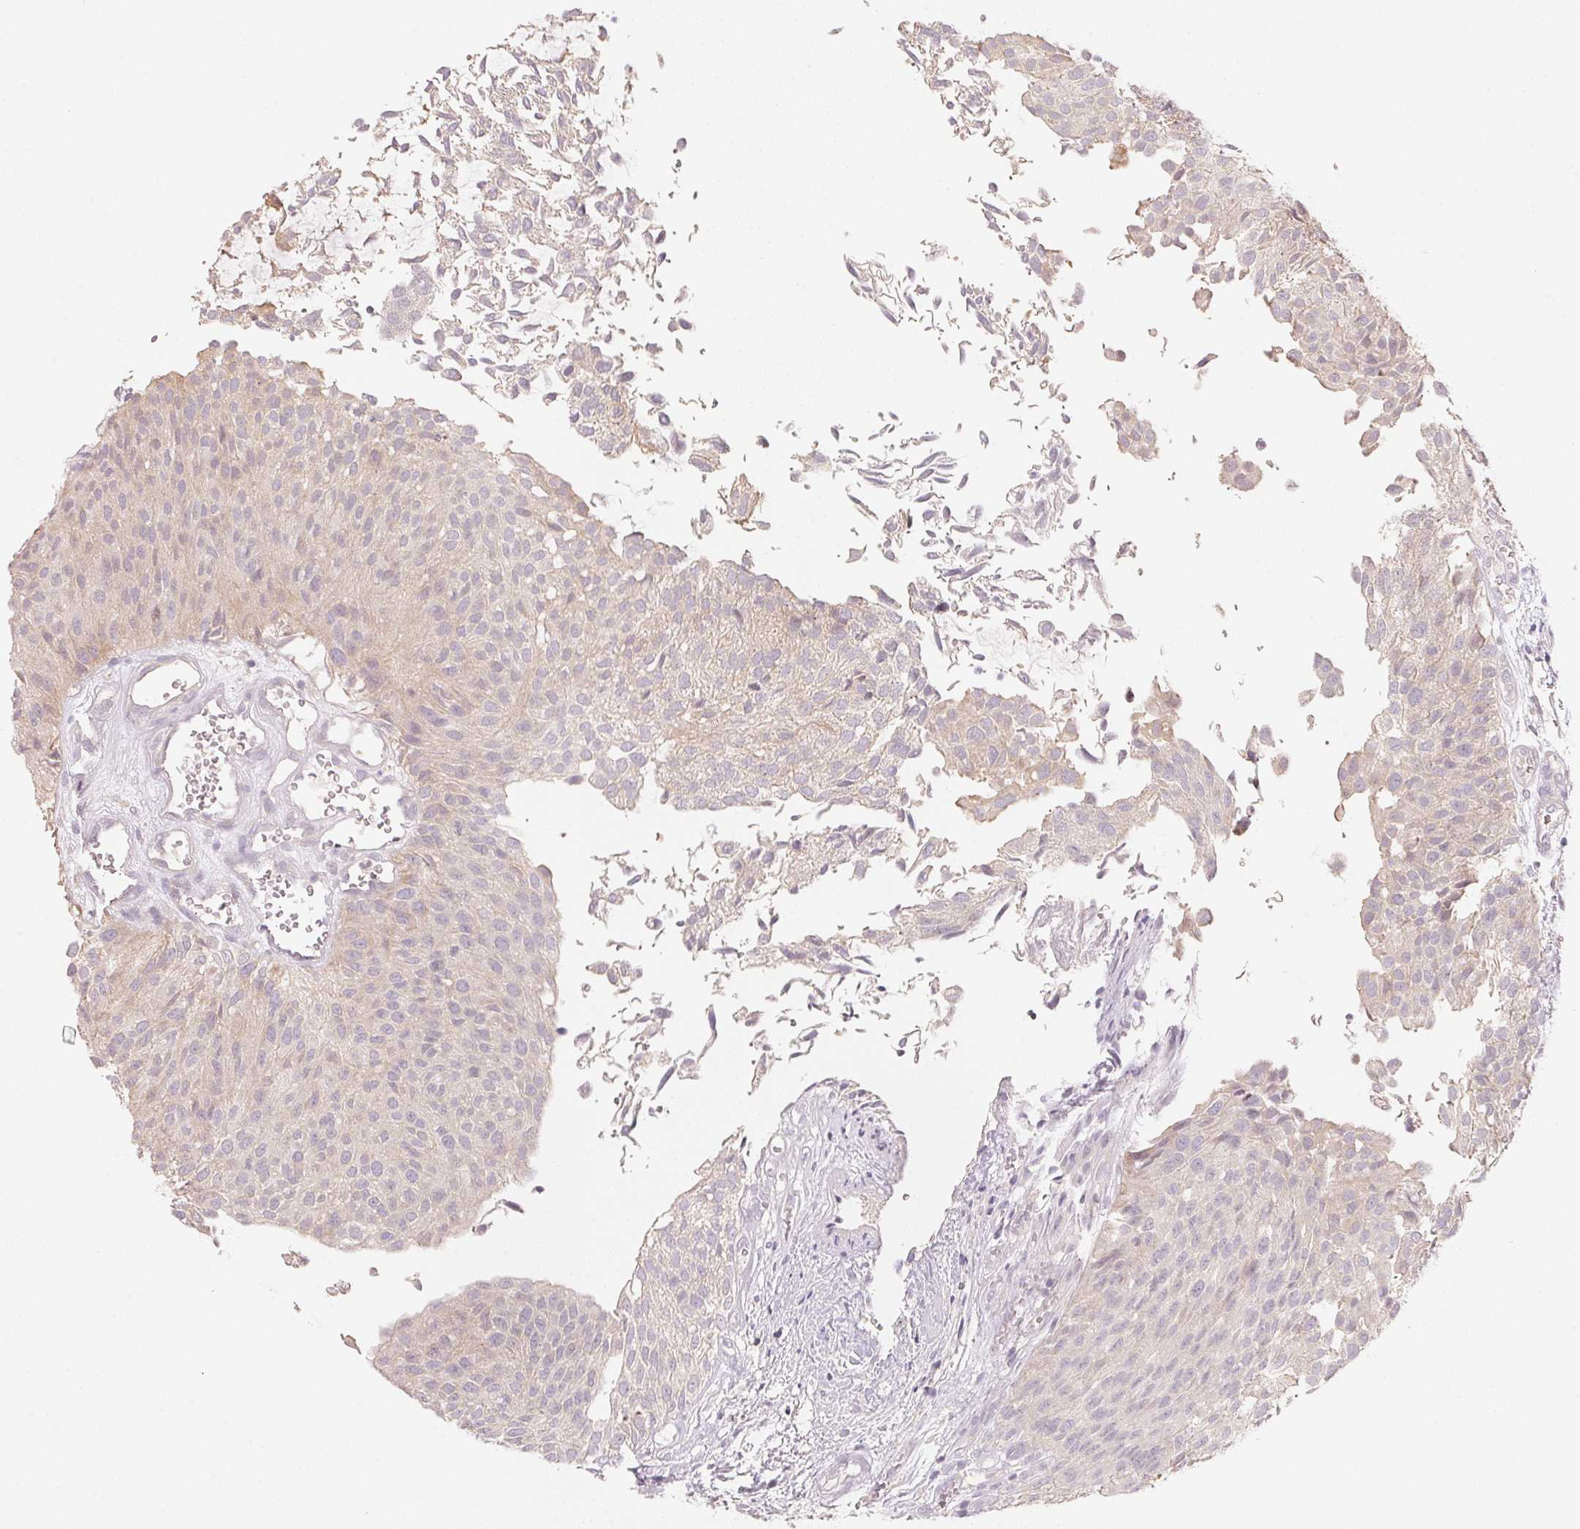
{"staining": {"intensity": "weak", "quantity": "<25%", "location": "cytoplasmic/membranous"}, "tissue": "urothelial cancer", "cell_type": "Tumor cells", "image_type": "cancer", "snomed": [{"axis": "morphology", "description": "Urothelial carcinoma, NOS"}, {"axis": "topography", "description": "Urinary bladder"}], "caption": "Tumor cells are negative for brown protein staining in urothelial cancer.", "gene": "MCOLN3", "patient": {"sex": "male", "age": 84}}